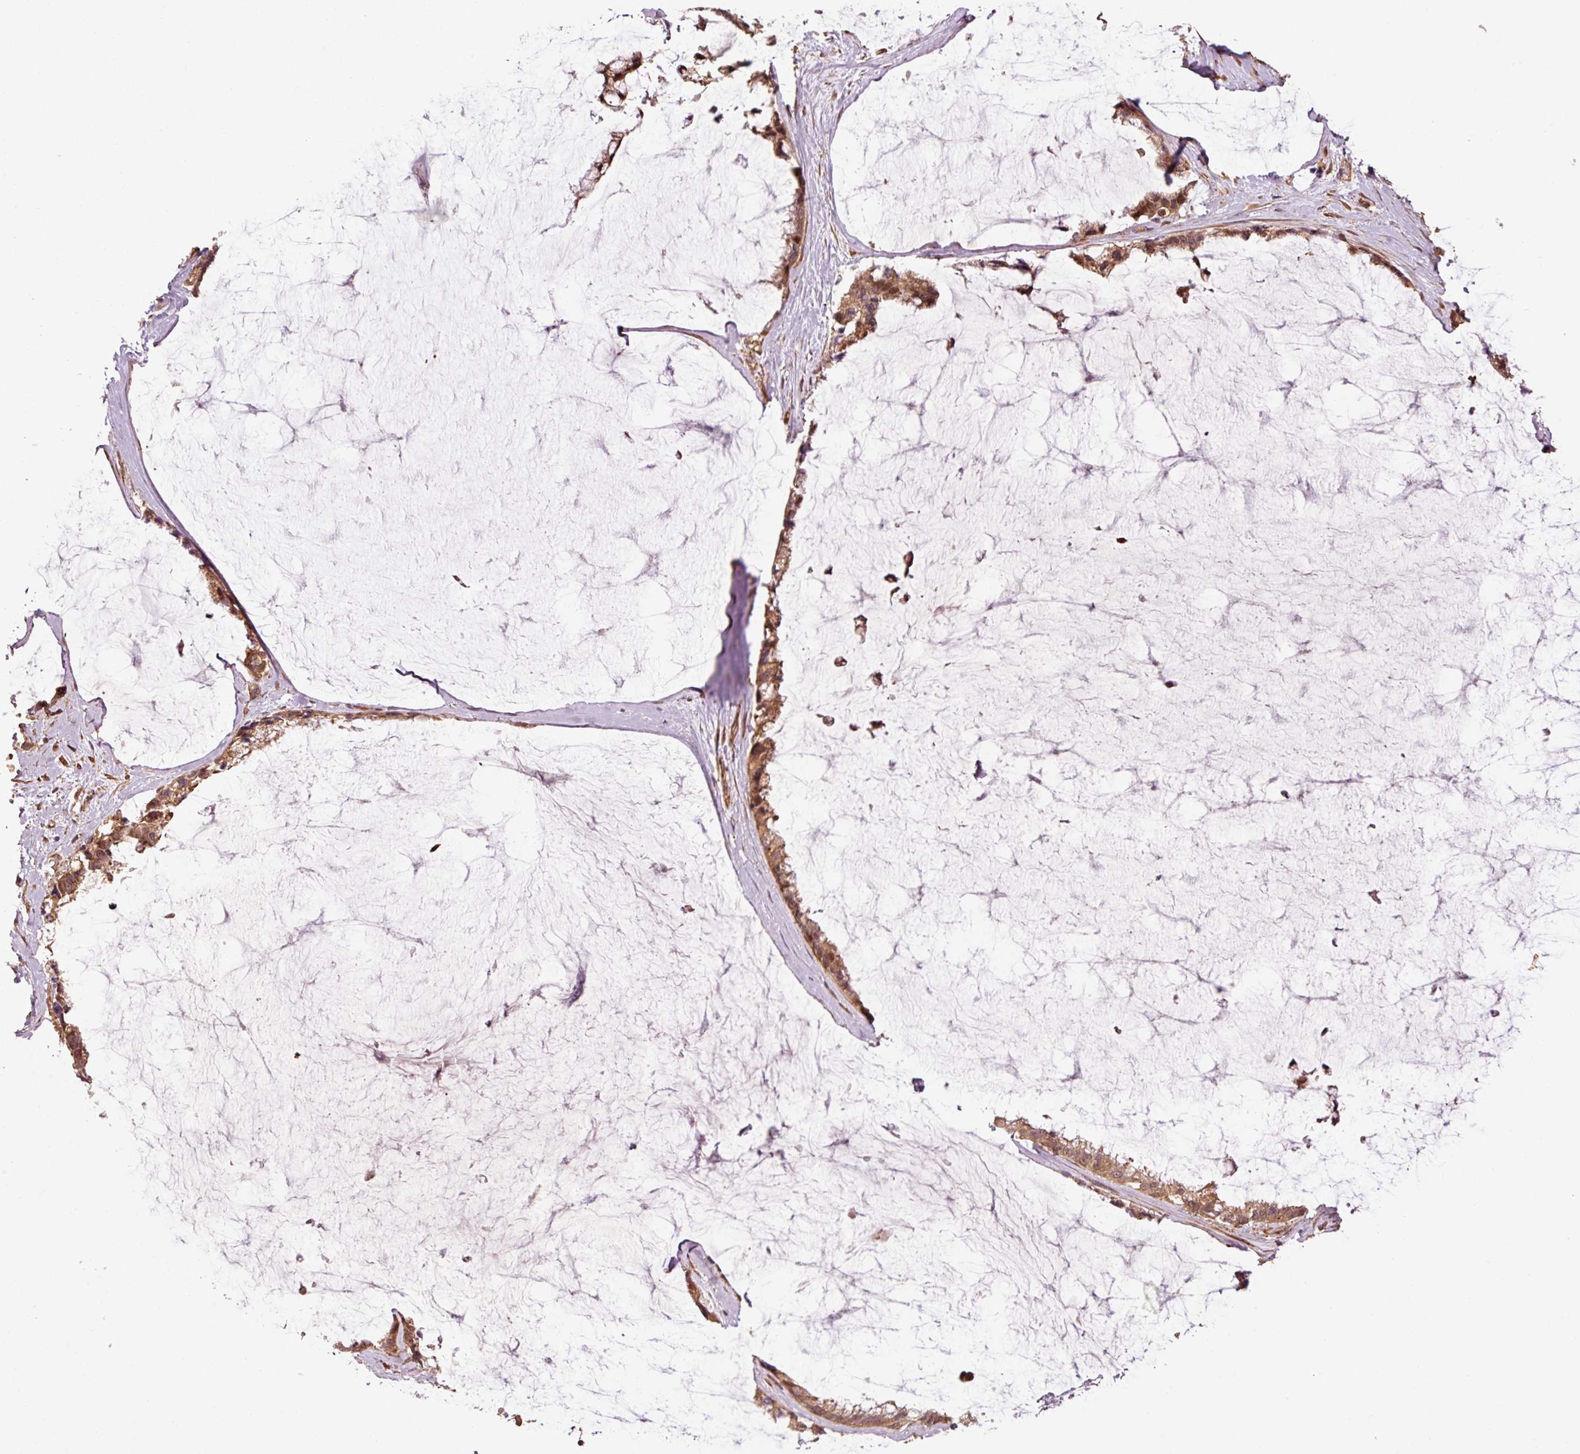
{"staining": {"intensity": "strong", "quantity": ">75%", "location": "cytoplasmic/membranous,nuclear"}, "tissue": "ovarian cancer", "cell_type": "Tumor cells", "image_type": "cancer", "snomed": [{"axis": "morphology", "description": "Cystadenocarcinoma, mucinous, NOS"}, {"axis": "topography", "description": "Ovary"}], "caption": "Protein staining demonstrates strong cytoplasmic/membranous and nuclear positivity in approximately >75% of tumor cells in ovarian mucinous cystadenocarcinoma. (brown staining indicates protein expression, while blue staining denotes nuclei).", "gene": "OXER1", "patient": {"sex": "female", "age": 39}}